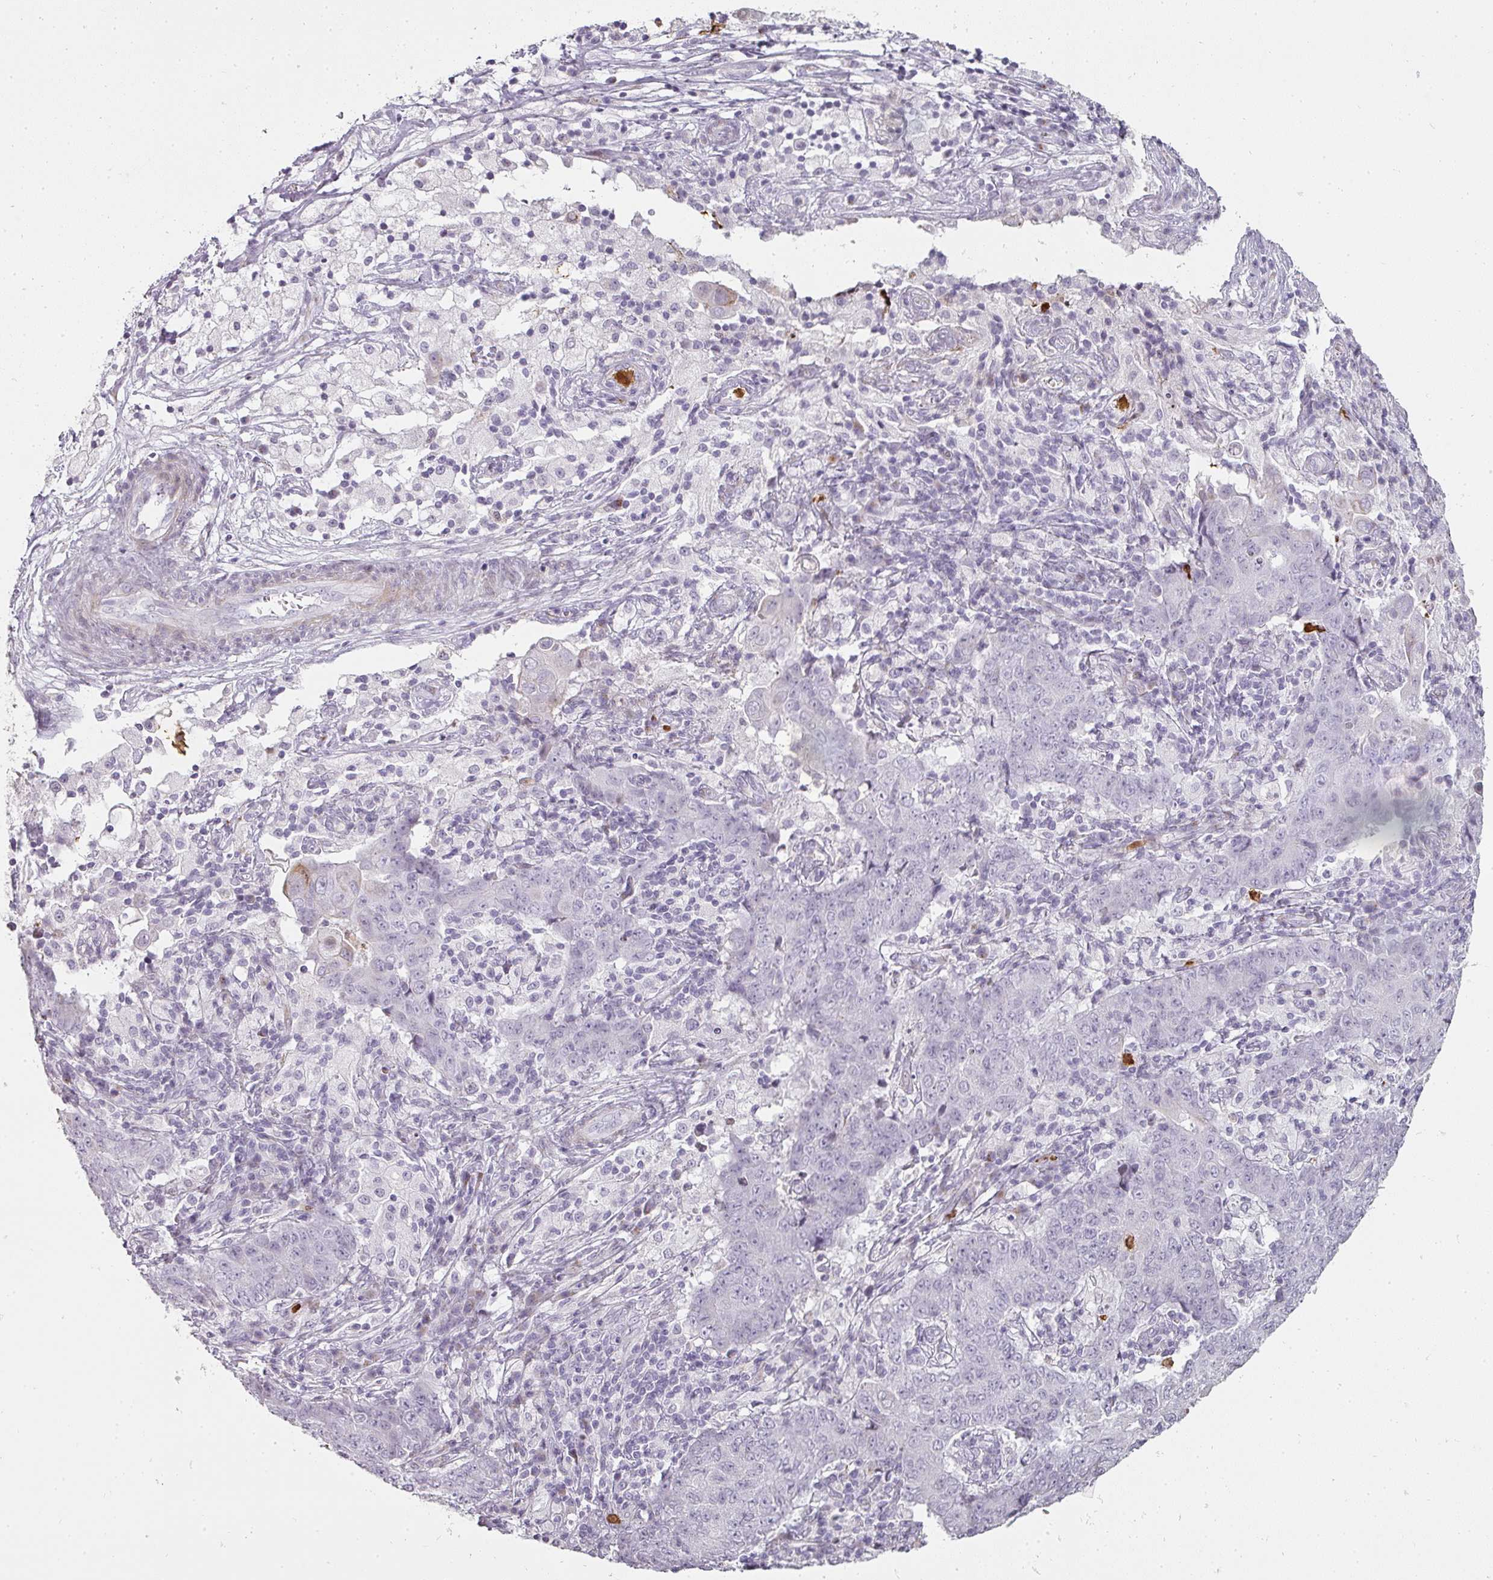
{"staining": {"intensity": "negative", "quantity": "none", "location": "none"}, "tissue": "ovarian cancer", "cell_type": "Tumor cells", "image_type": "cancer", "snomed": [{"axis": "morphology", "description": "Carcinoma, endometroid"}, {"axis": "topography", "description": "Ovary"}], "caption": "This is an immunohistochemistry histopathology image of human endometroid carcinoma (ovarian). There is no positivity in tumor cells.", "gene": "BIK", "patient": {"sex": "female", "age": 42}}